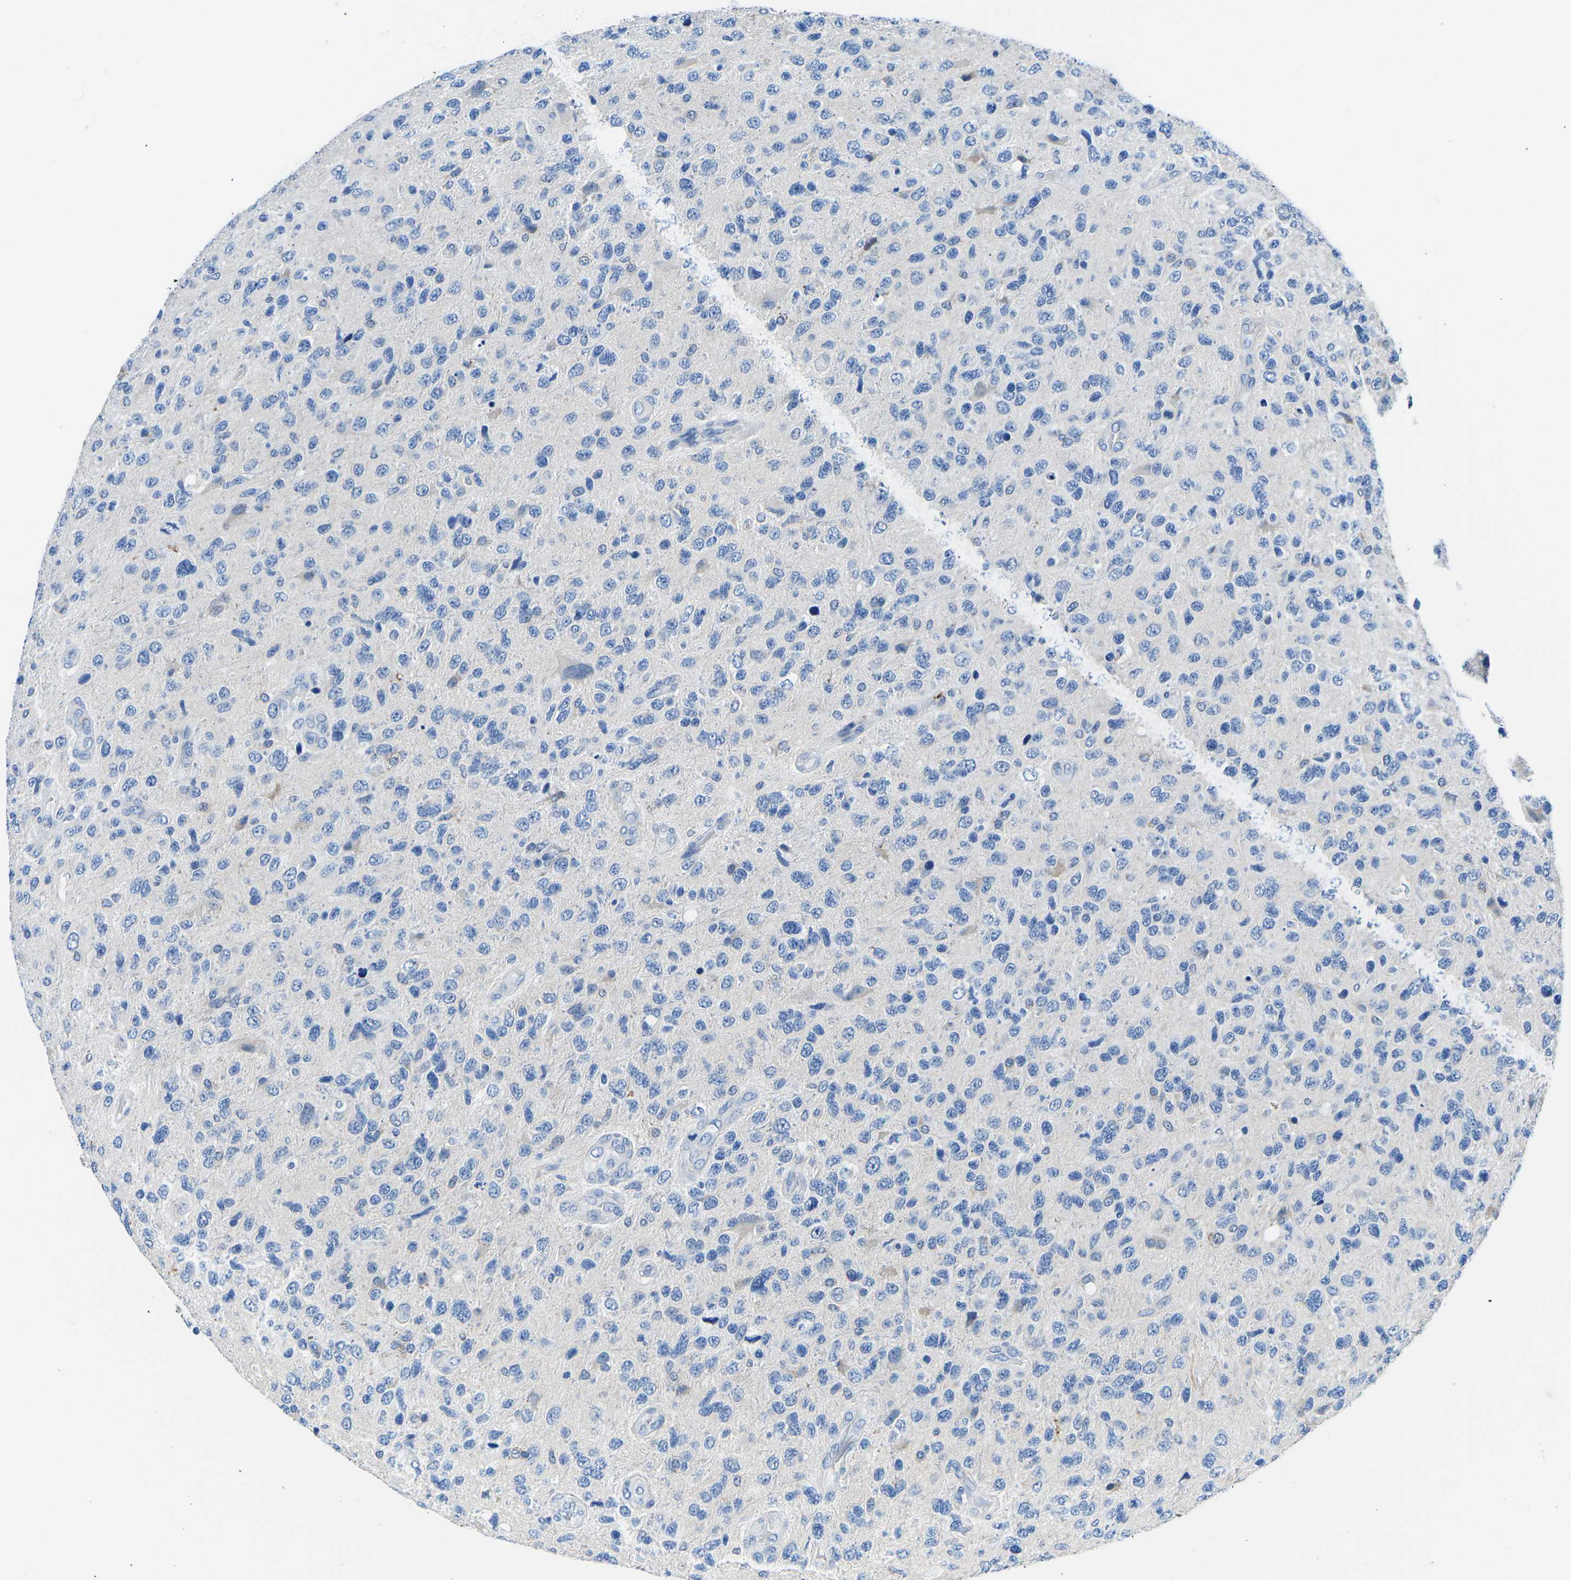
{"staining": {"intensity": "negative", "quantity": "none", "location": "none"}, "tissue": "glioma", "cell_type": "Tumor cells", "image_type": "cancer", "snomed": [{"axis": "morphology", "description": "Glioma, malignant, High grade"}, {"axis": "topography", "description": "Brain"}], "caption": "An image of human malignant high-grade glioma is negative for staining in tumor cells. Nuclei are stained in blue.", "gene": "TM6SF1", "patient": {"sex": "female", "age": 58}}